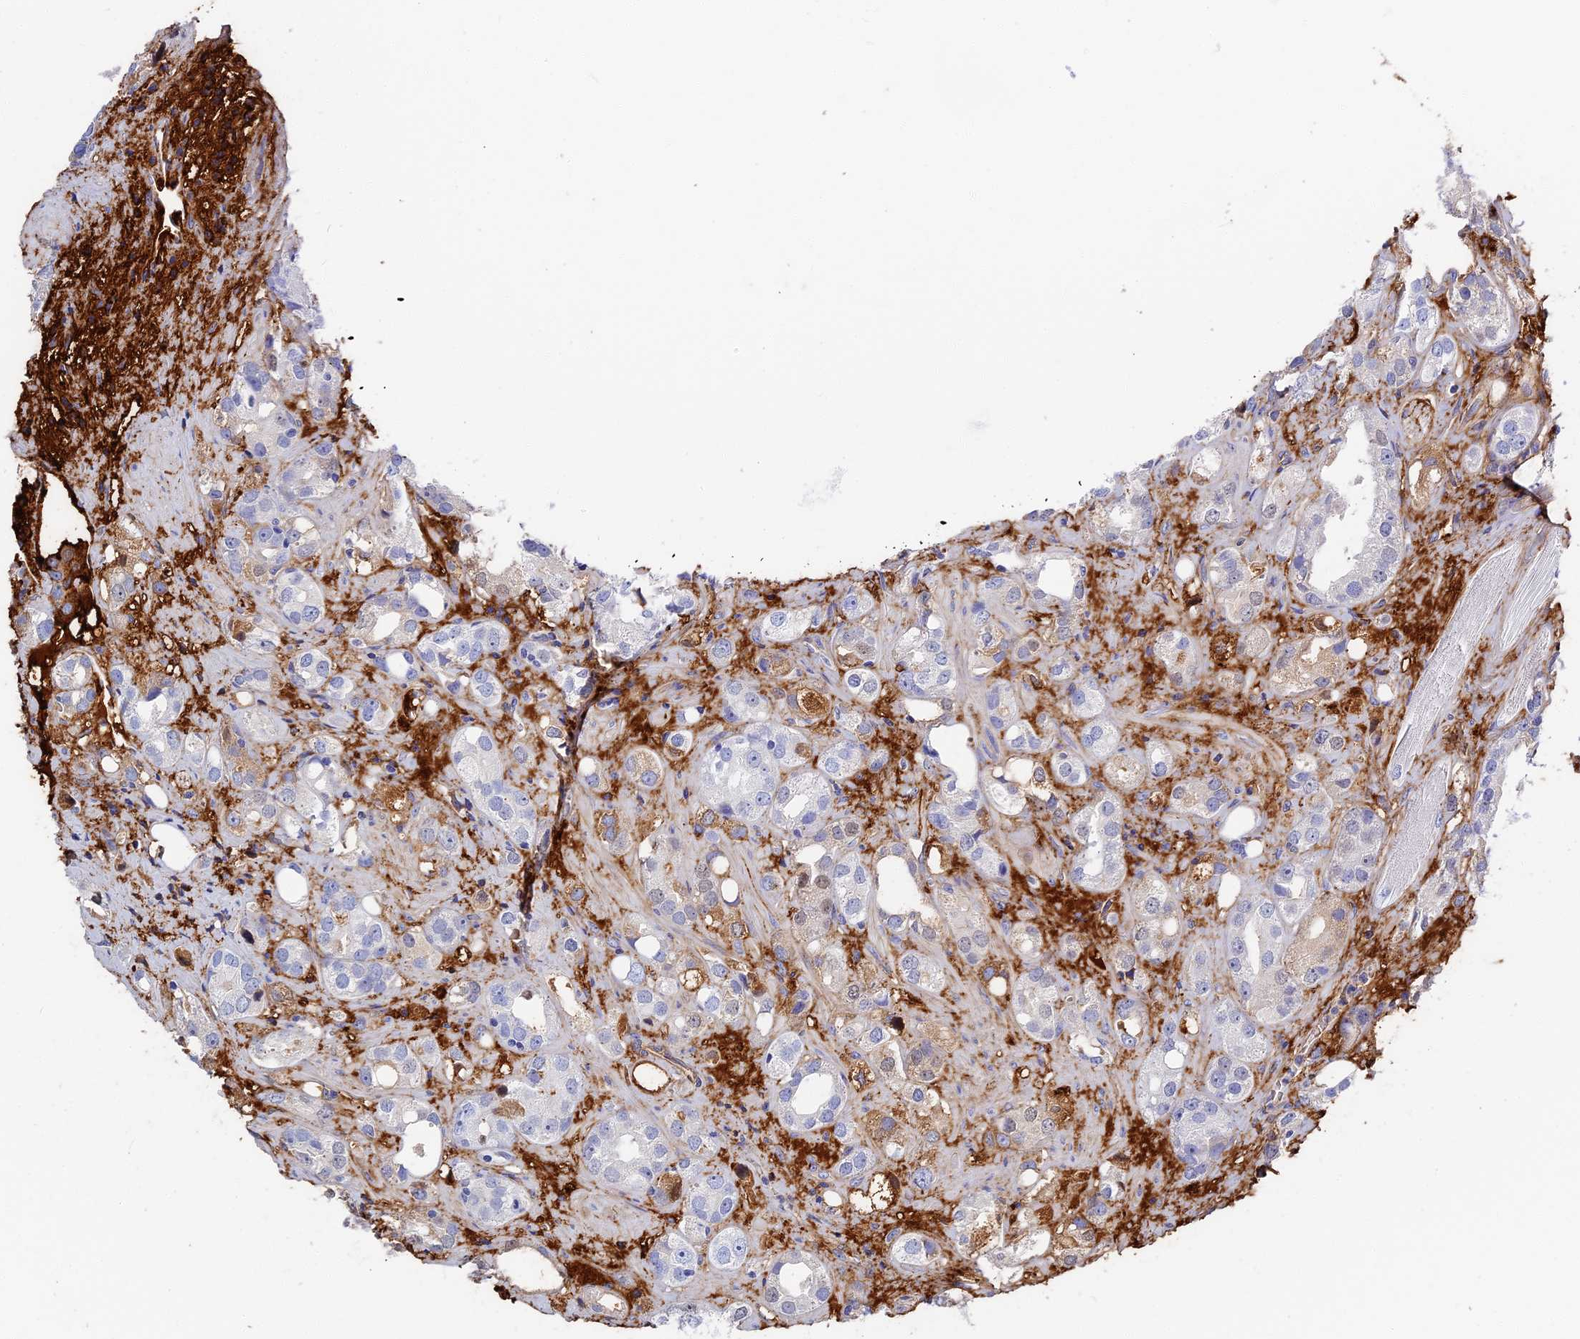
{"staining": {"intensity": "negative", "quantity": "none", "location": "none"}, "tissue": "prostate cancer", "cell_type": "Tumor cells", "image_type": "cancer", "snomed": [{"axis": "morphology", "description": "Adenocarcinoma, NOS"}, {"axis": "topography", "description": "Prostate"}], "caption": "Immunohistochemical staining of human prostate cancer shows no significant positivity in tumor cells.", "gene": "ITIH1", "patient": {"sex": "male", "age": 79}}